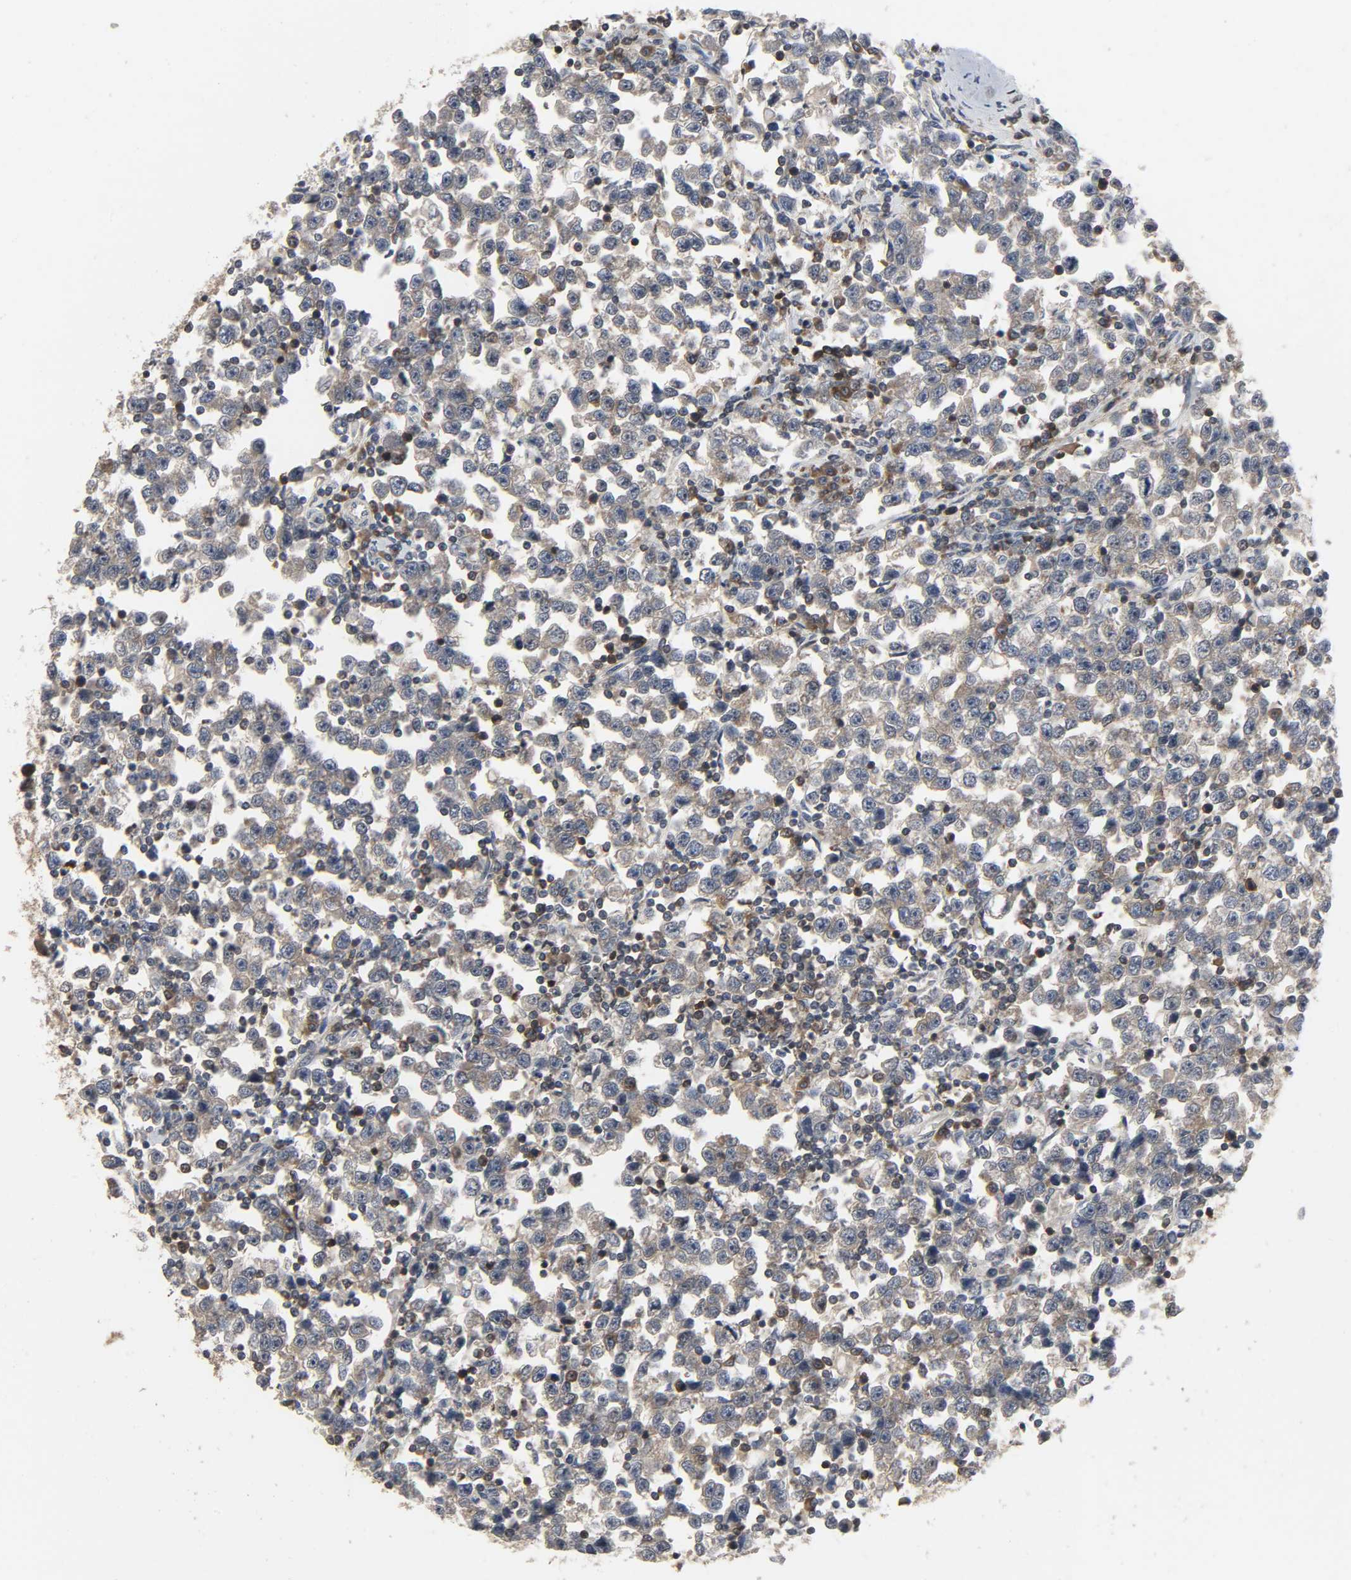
{"staining": {"intensity": "moderate", "quantity": ">75%", "location": "cytoplasmic/membranous"}, "tissue": "testis cancer", "cell_type": "Tumor cells", "image_type": "cancer", "snomed": [{"axis": "morphology", "description": "Seminoma, NOS"}, {"axis": "topography", "description": "Testis"}], "caption": "An image showing moderate cytoplasmic/membranous expression in approximately >75% of tumor cells in testis seminoma, as visualized by brown immunohistochemical staining.", "gene": "PLEKHA2", "patient": {"sex": "male", "age": 43}}